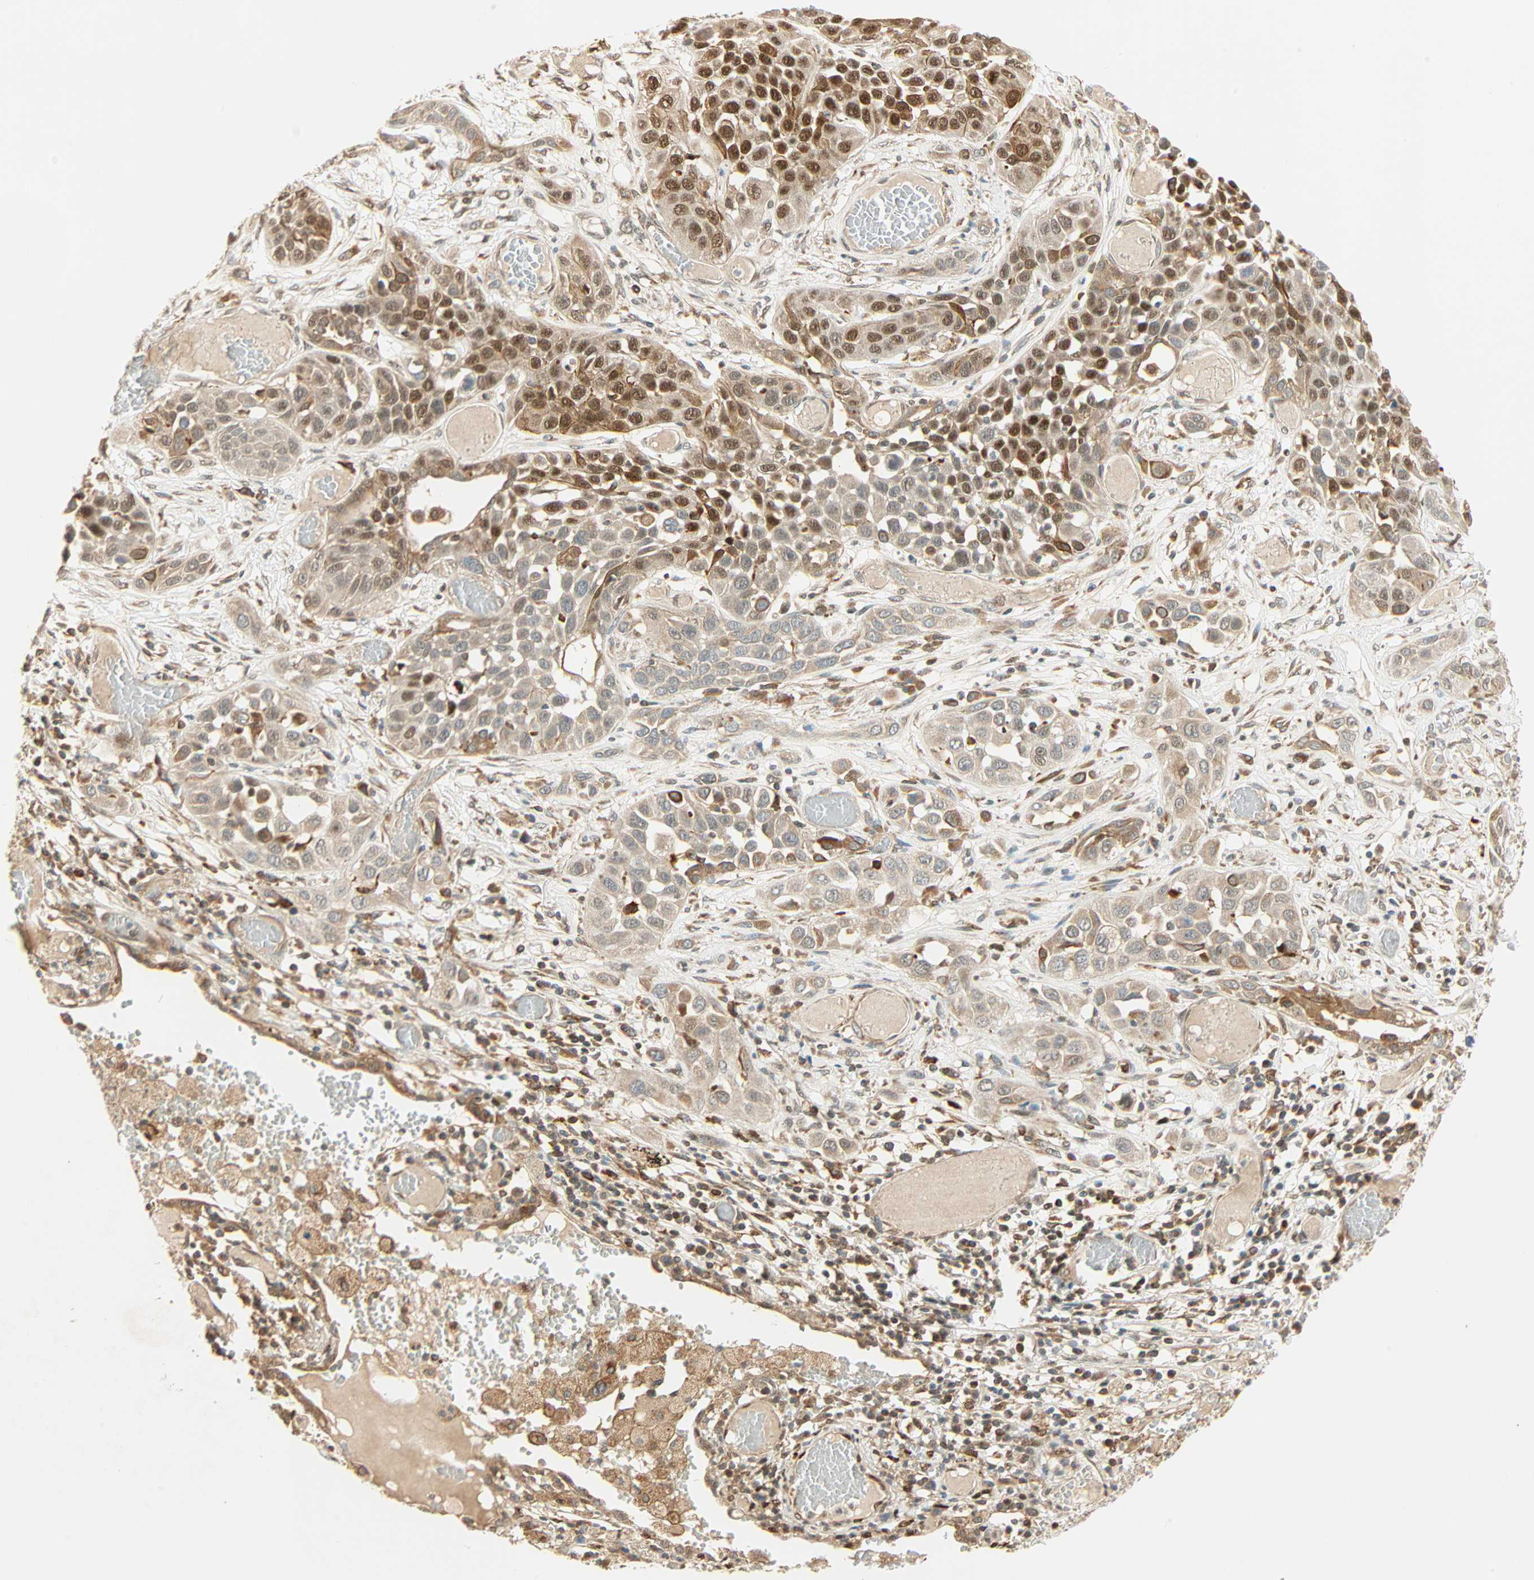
{"staining": {"intensity": "strong", "quantity": ">75%", "location": "cytoplasmic/membranous,nuclear"}, "tissue": "lung cancer", "cell_type": "Tumor cells", "image_type": "cancer", "snomed": [{"axis": "morphology", "description": "Squamous cell carcinoma, NOS"}, {"axis": "topography", "description": "Lung"}], "caption": "Human lung cancer stained for a protein (brown) demonstrates strong cytoplasmic/membranous and nuclear positive staining in about >75% of tumor cells.", "gene": "PNPLA6", "patient": {"sex": "male", "age": 71}}